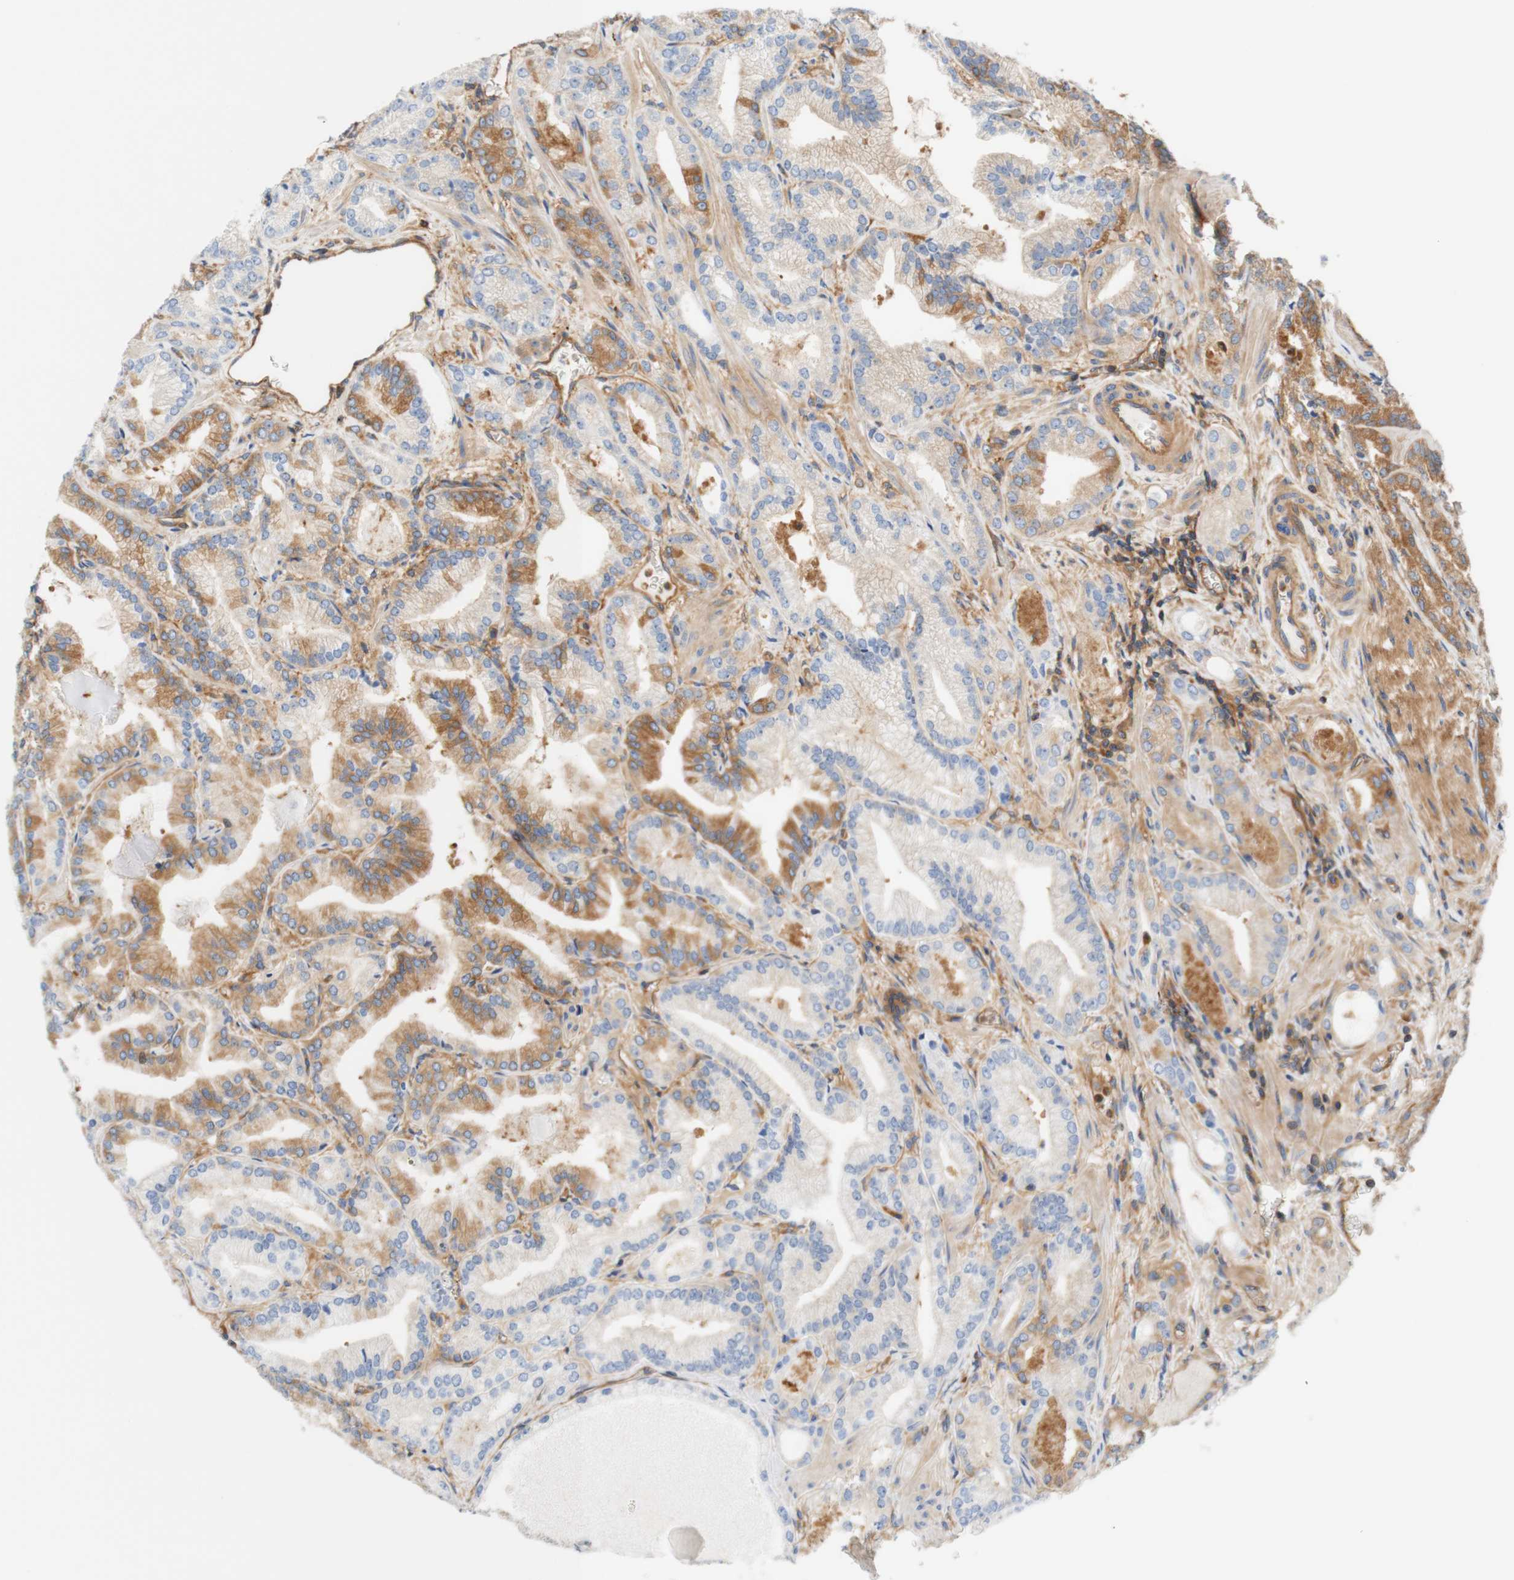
{"staining": {"intensity": "moderate", "quantity": "25%-75%", "location": "cytoplasmic/membranous"}, "tissue": "prostate cancer", "cell_type": "Tumor cells", "image_type": "cancer", "snomed": [{"axis": "morphology", "description": "Adenocarcinoma, Low grade"}, {"axis": "topography", "description": "Prostate"}], "caption": "Prostate adenocarcinoma (low-grade) stained with a protein marker shows moderate staining in tumor cells.", "gene": "STOM", "patient": {"sex": "male", "age": 59}}